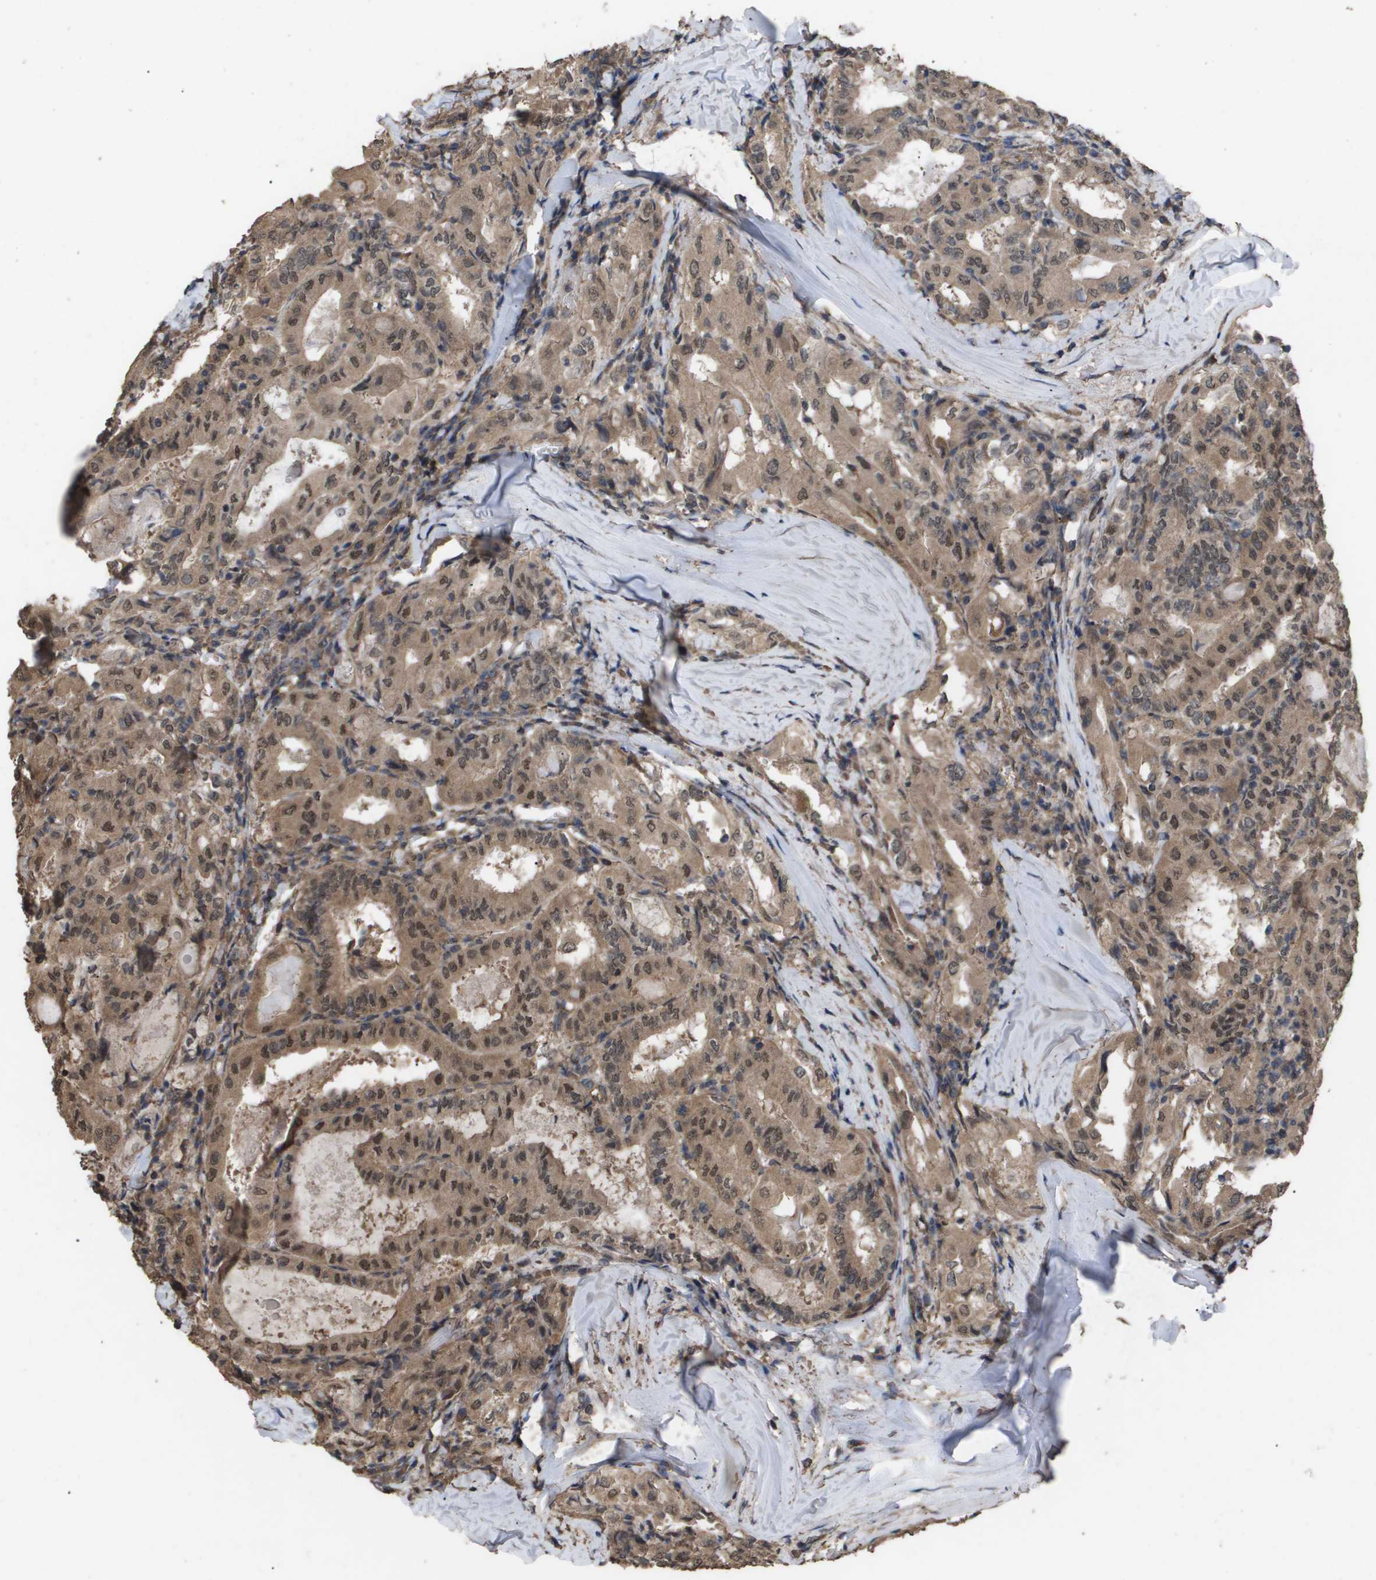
{"staining": {"intensity": "moderate", "quantity": ">75%", "location": "cytoplasmic/membranous,nuclear"}, "tissue": "thyroid cancer", "cell_type": "Tumor cells", "image_type": "cancer", "snomed": [{"axis": "morphology", "description": "Papillary adenocarcinoma, NOS"}, {"axis": "topography", "description": "Thyroid gland"}], "caption": "IHC image of human thyroid cancer stained for a protein (brown), which exhibits medium levels of moderate cytoplasmic/membranous and nuclear staining in approximately >75% of tumor cells.", "gene": "CUL5", "patient": {"sex": "female", "age": 42}}